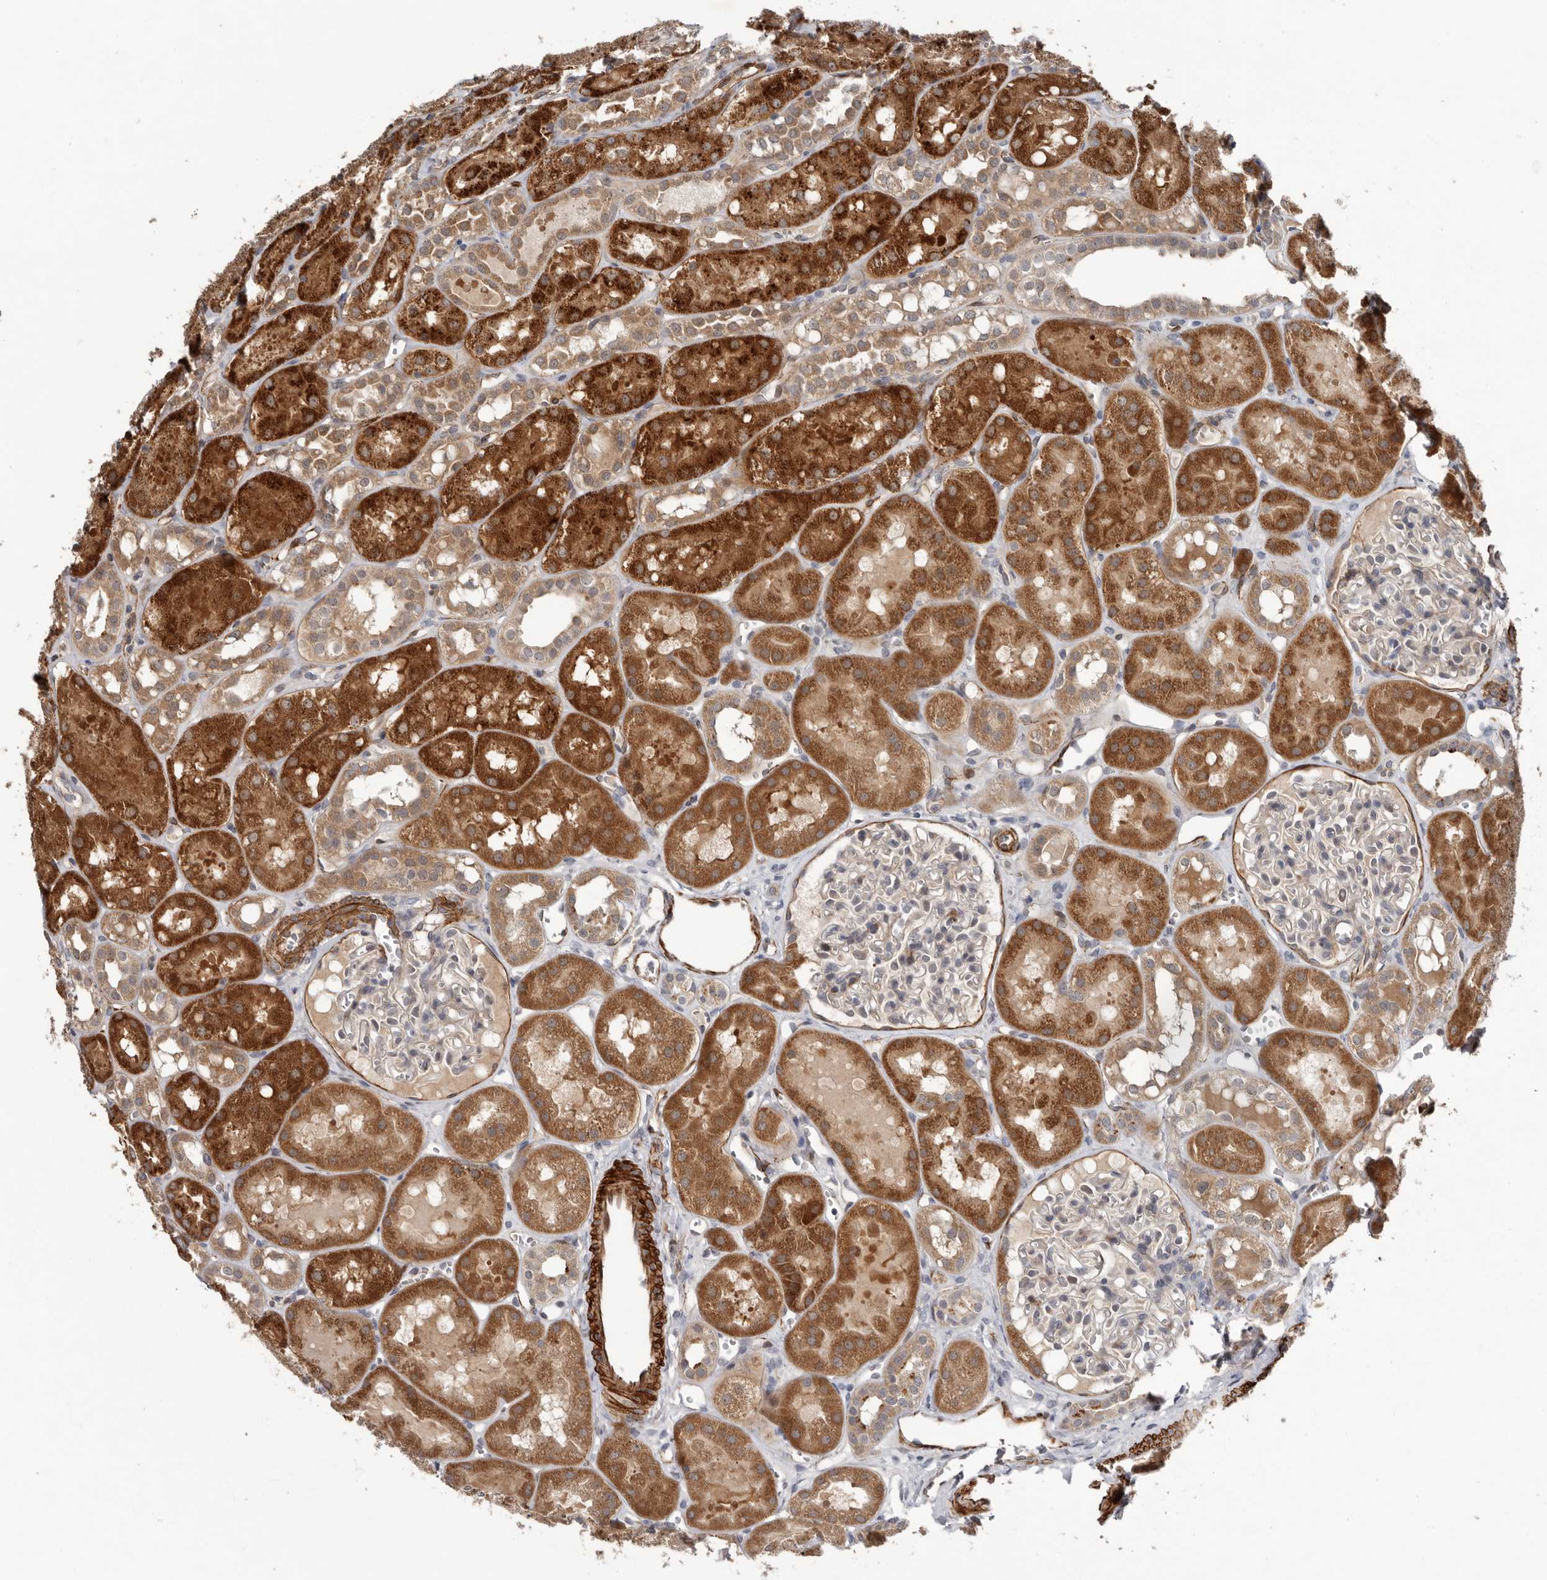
{"staining": {"intensity": "moderate", "quantity": "<25%", "location": "cytoplasmic/membranous"}, "tissue": "kidney", "cell_type": "Cells in glomeruli", "image_type": "normal", "snomed": [{"axis": "morphology", "description": "Normal tissue, NOS"}, {"axis": "topography", "description": "Kidney"}], "caption": "The histopathology image reveals immunohistochemical staining of normal kidney. There is moderate cytoplasmic/membranous expression is present in approximately <25% of cells in glomeruli.", "gene": "RANBP17", "patient": {"sex": "male", "age": 16}}